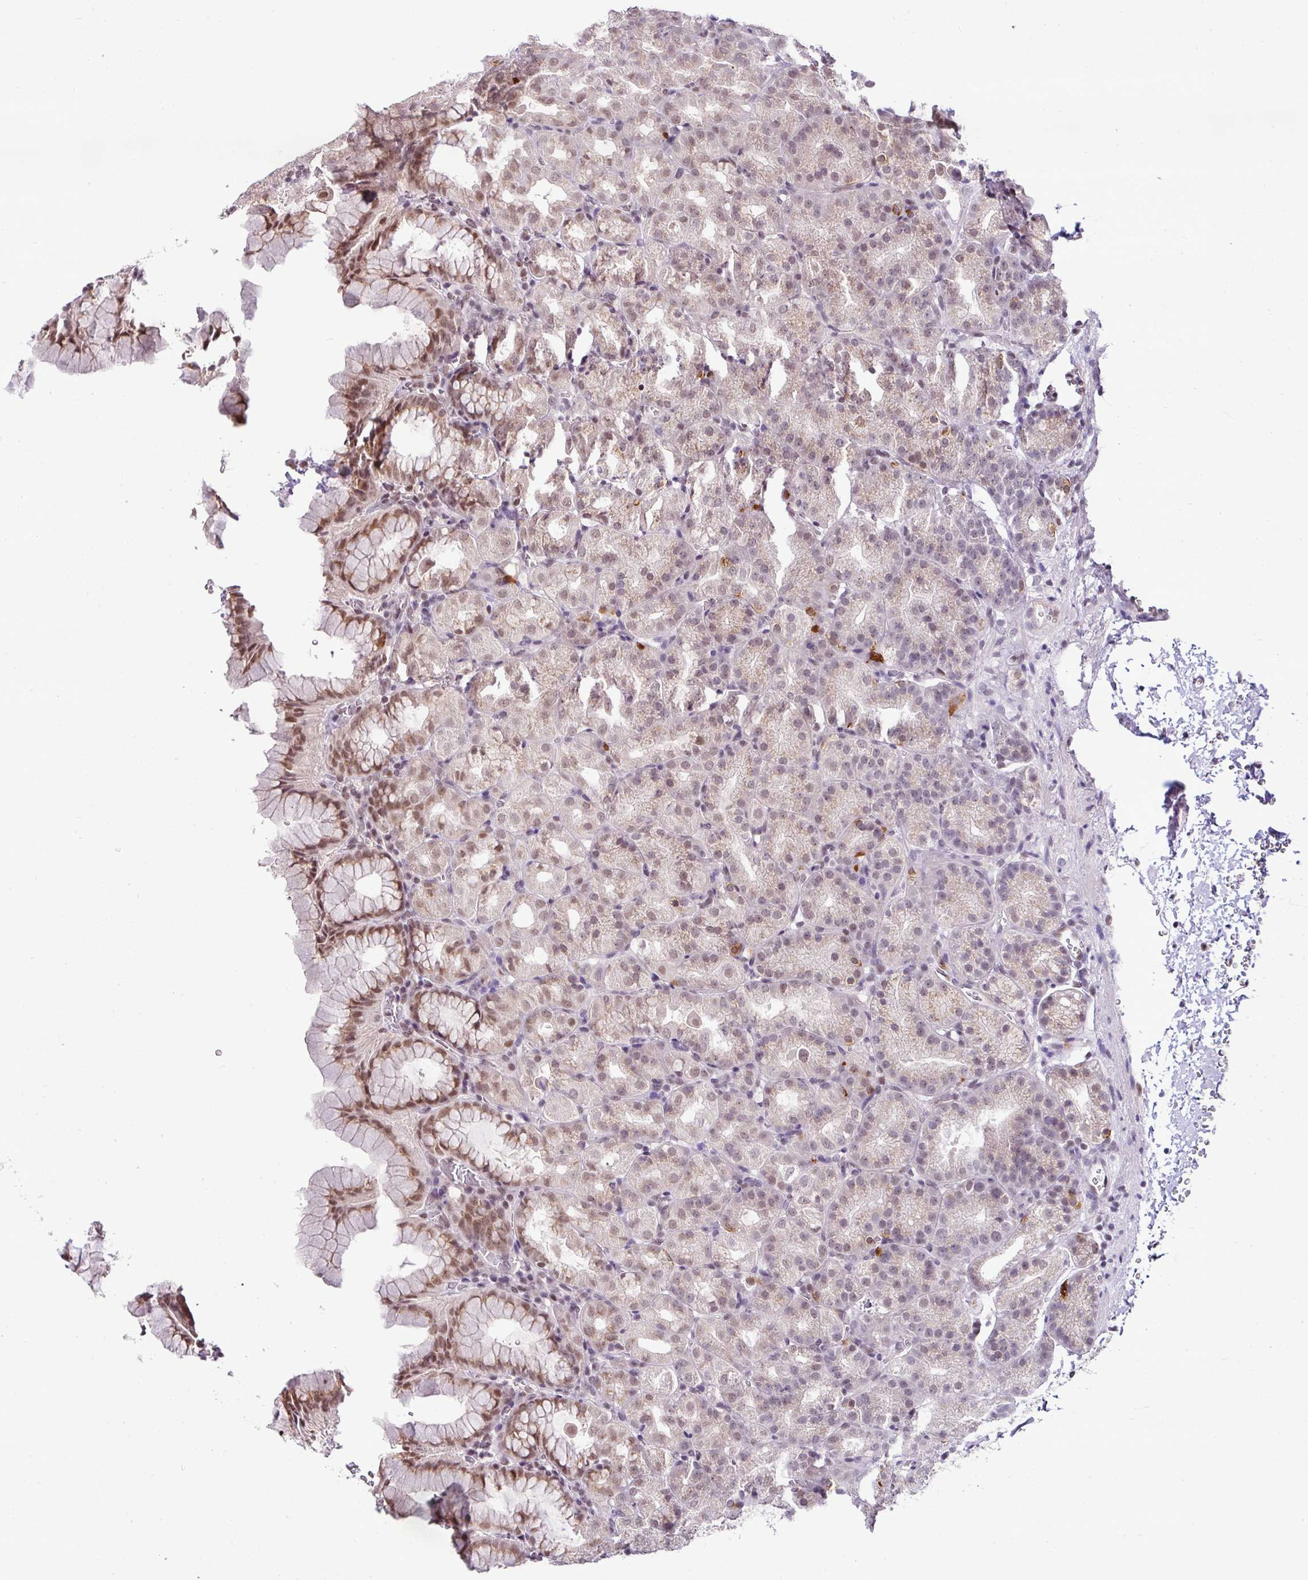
{"staining": {"intensity": "moderate", "quantity": ">75%", "location": "nuclear"}, "tissue": "stomach", "cell_type": "Glandular cells", "image_type": "normal", "snomed": [{"axis": "morphology", "description": "Normal tissue, NOS"}, {"axis": "topography", "description": "Stomach, upper"}], "caption": "Immunohistochemical staining of benign stomach shows moderate nuclear protein staining in about >75% of glandular cells. Immunohistochemistry (ihc) stains the protein of interest in brown and the nuclei are stained blue.", "gene": "PGAP4", "patient": {"sex": "female", "age": 81}}